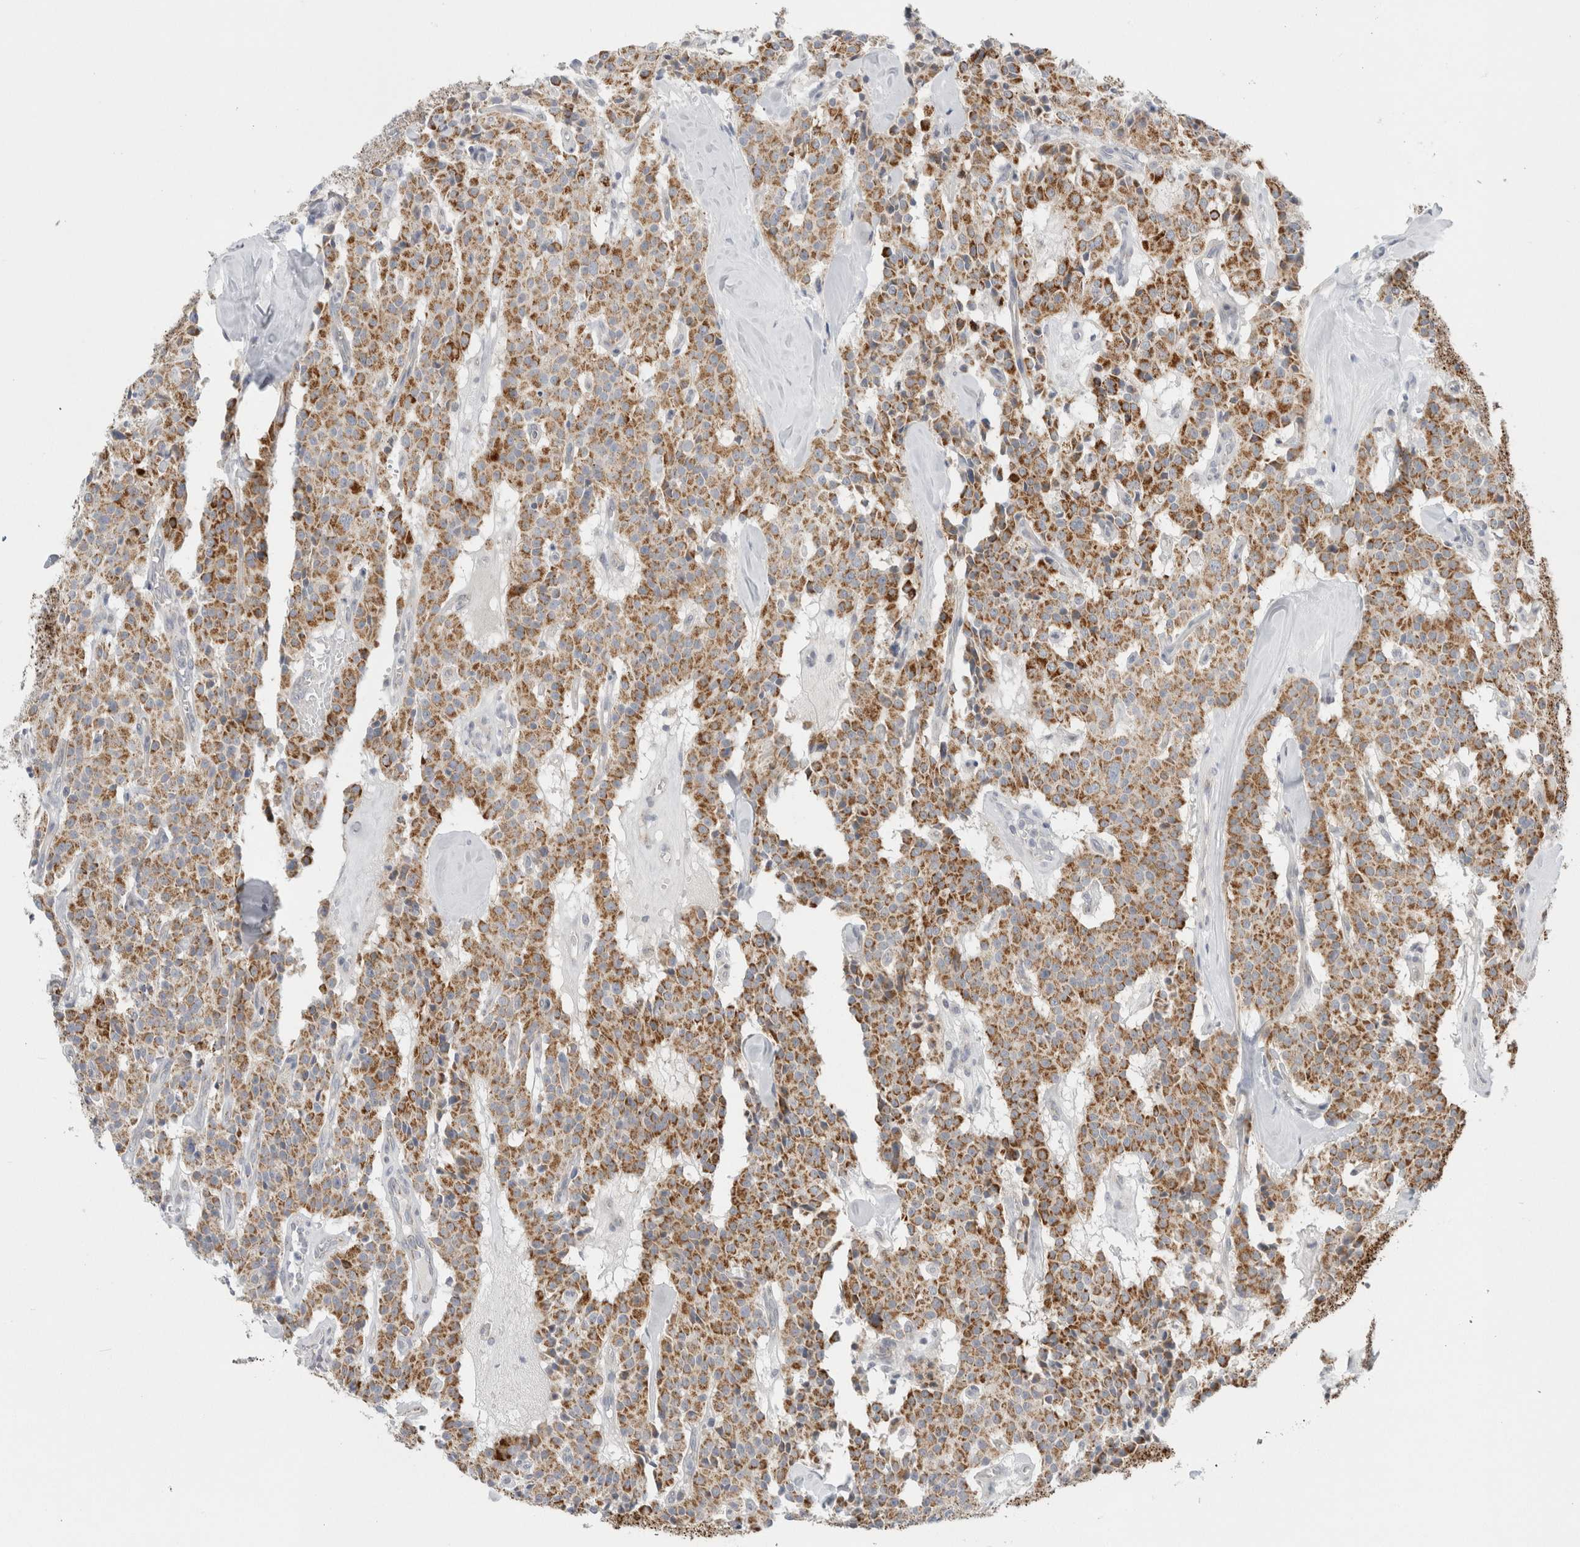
{"staining": {"intensity": "strong", "quantity": ">75%", "location": "cytoplasmic/membranous"}, "tissue": "carcinoid", "cell_type": "Tumor cells", "image_type": "cancer", "snomed": [{"axis": "morphology", "description": "Carcinoid, malignant, NOS"}, {"axis": "topography", "description": "Lung"}], "caption": "Protein analysis of carcinoid (malignant) tissue demonstrates strong cytoplasmic/membranous staining in approximately >75% of tumor cells. (Brightfield microscopy of DAB IHC at high magnification).", "gene": "FAHD1", "patient": {"sex": "male", "age": 30}}